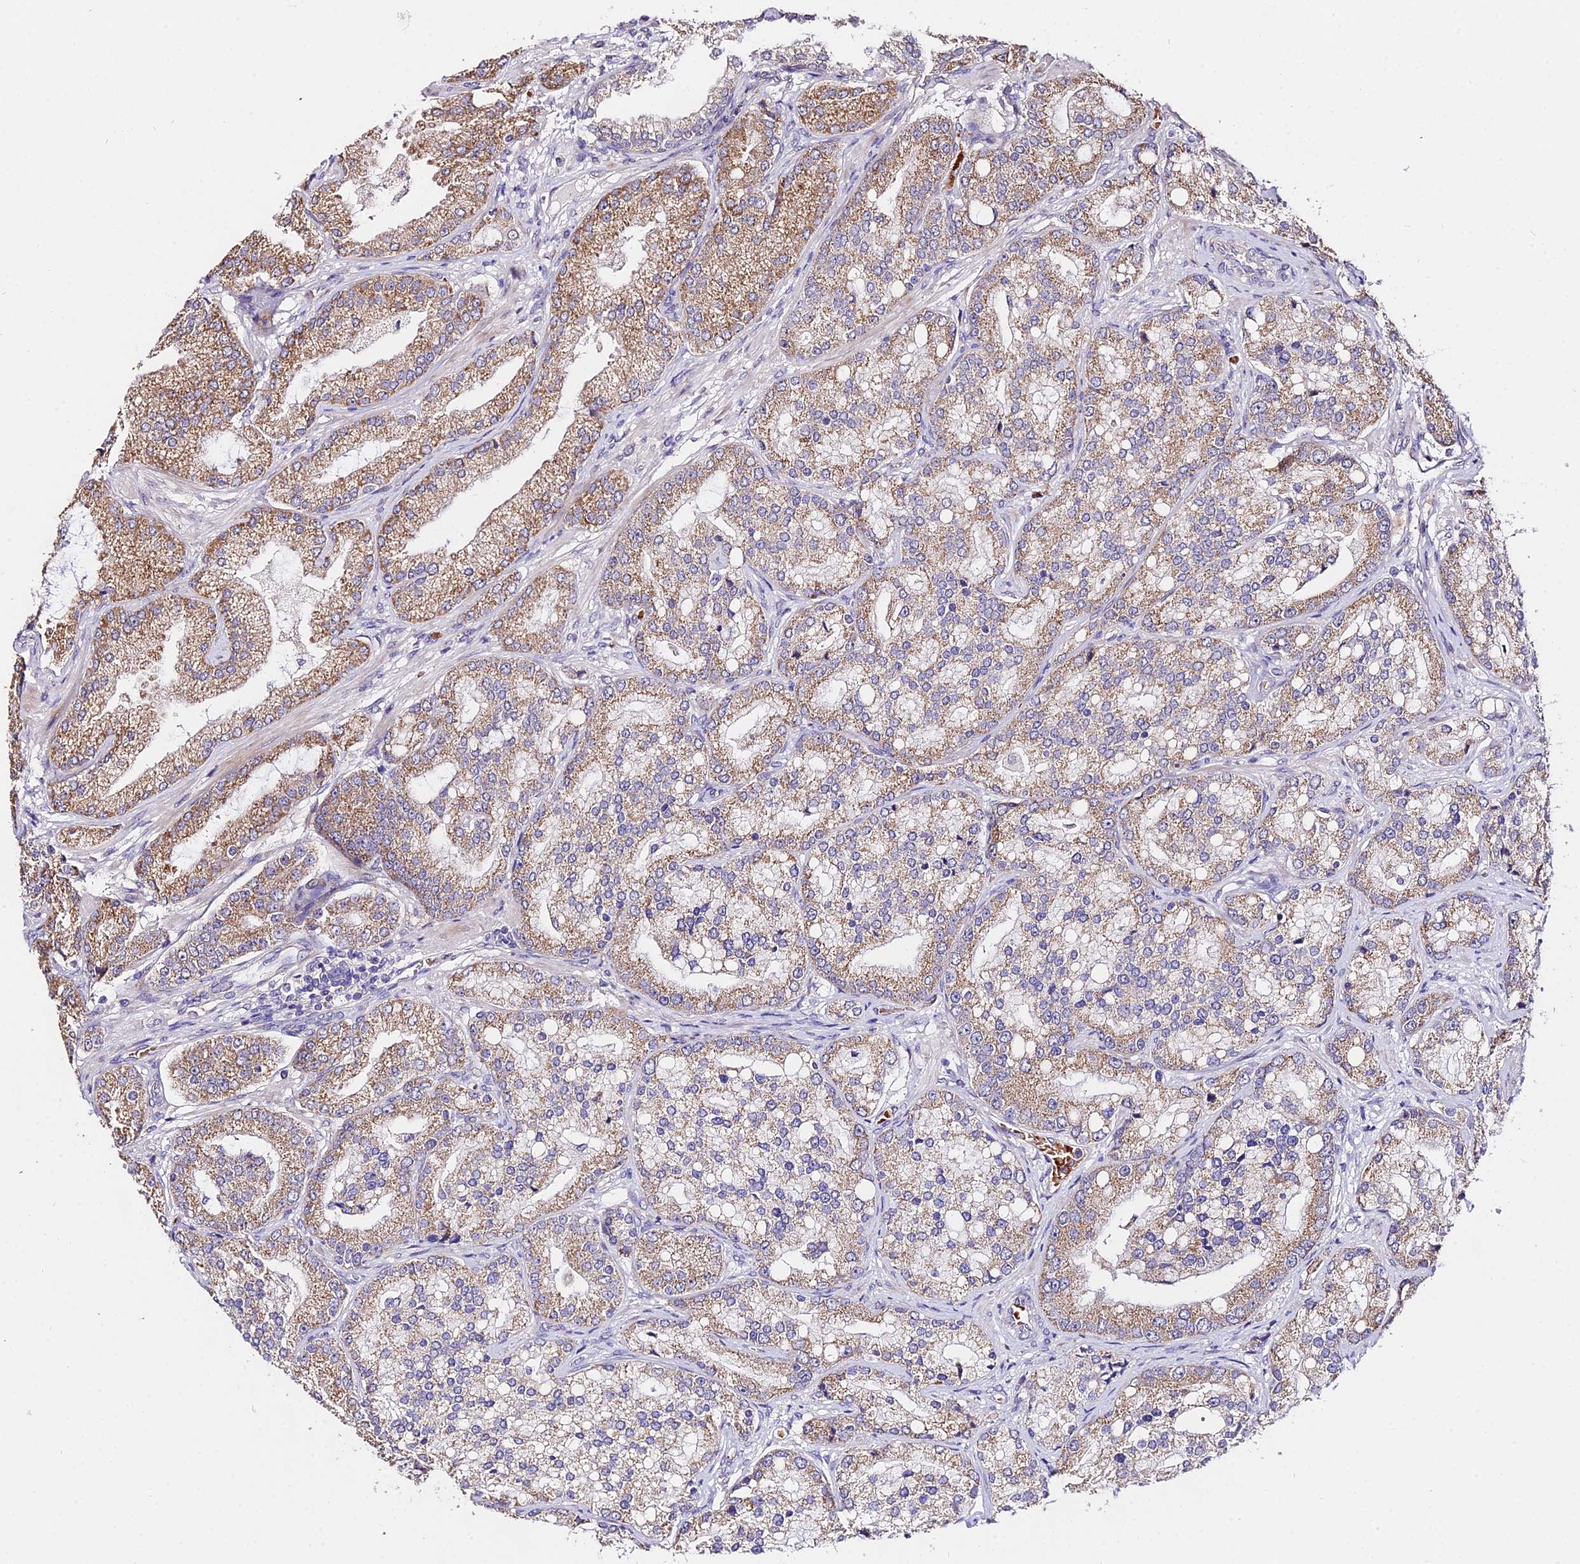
{"staining": {"intensity": "moderate", "quantity": "25%-75%", "location": "cytoplasmic/membranous"}, "tissue": "prostate cancer", "cell_type": "Tumor cells", "image_type": "cancer", "snomed": [{"axis": "morphology", "description": "Adenocarcinoma, High grade"}, {"axis": "topography", "description": "Prostate"}], "caption": "Immunohistochemical staining of human prostate cancer reveals medium levels of moderate cytoplasmic/membranous expression in approximately 25%-75% of tumor cells.", "gene": "WDR5B", "patient": {"sex": "male", "age": 71}}